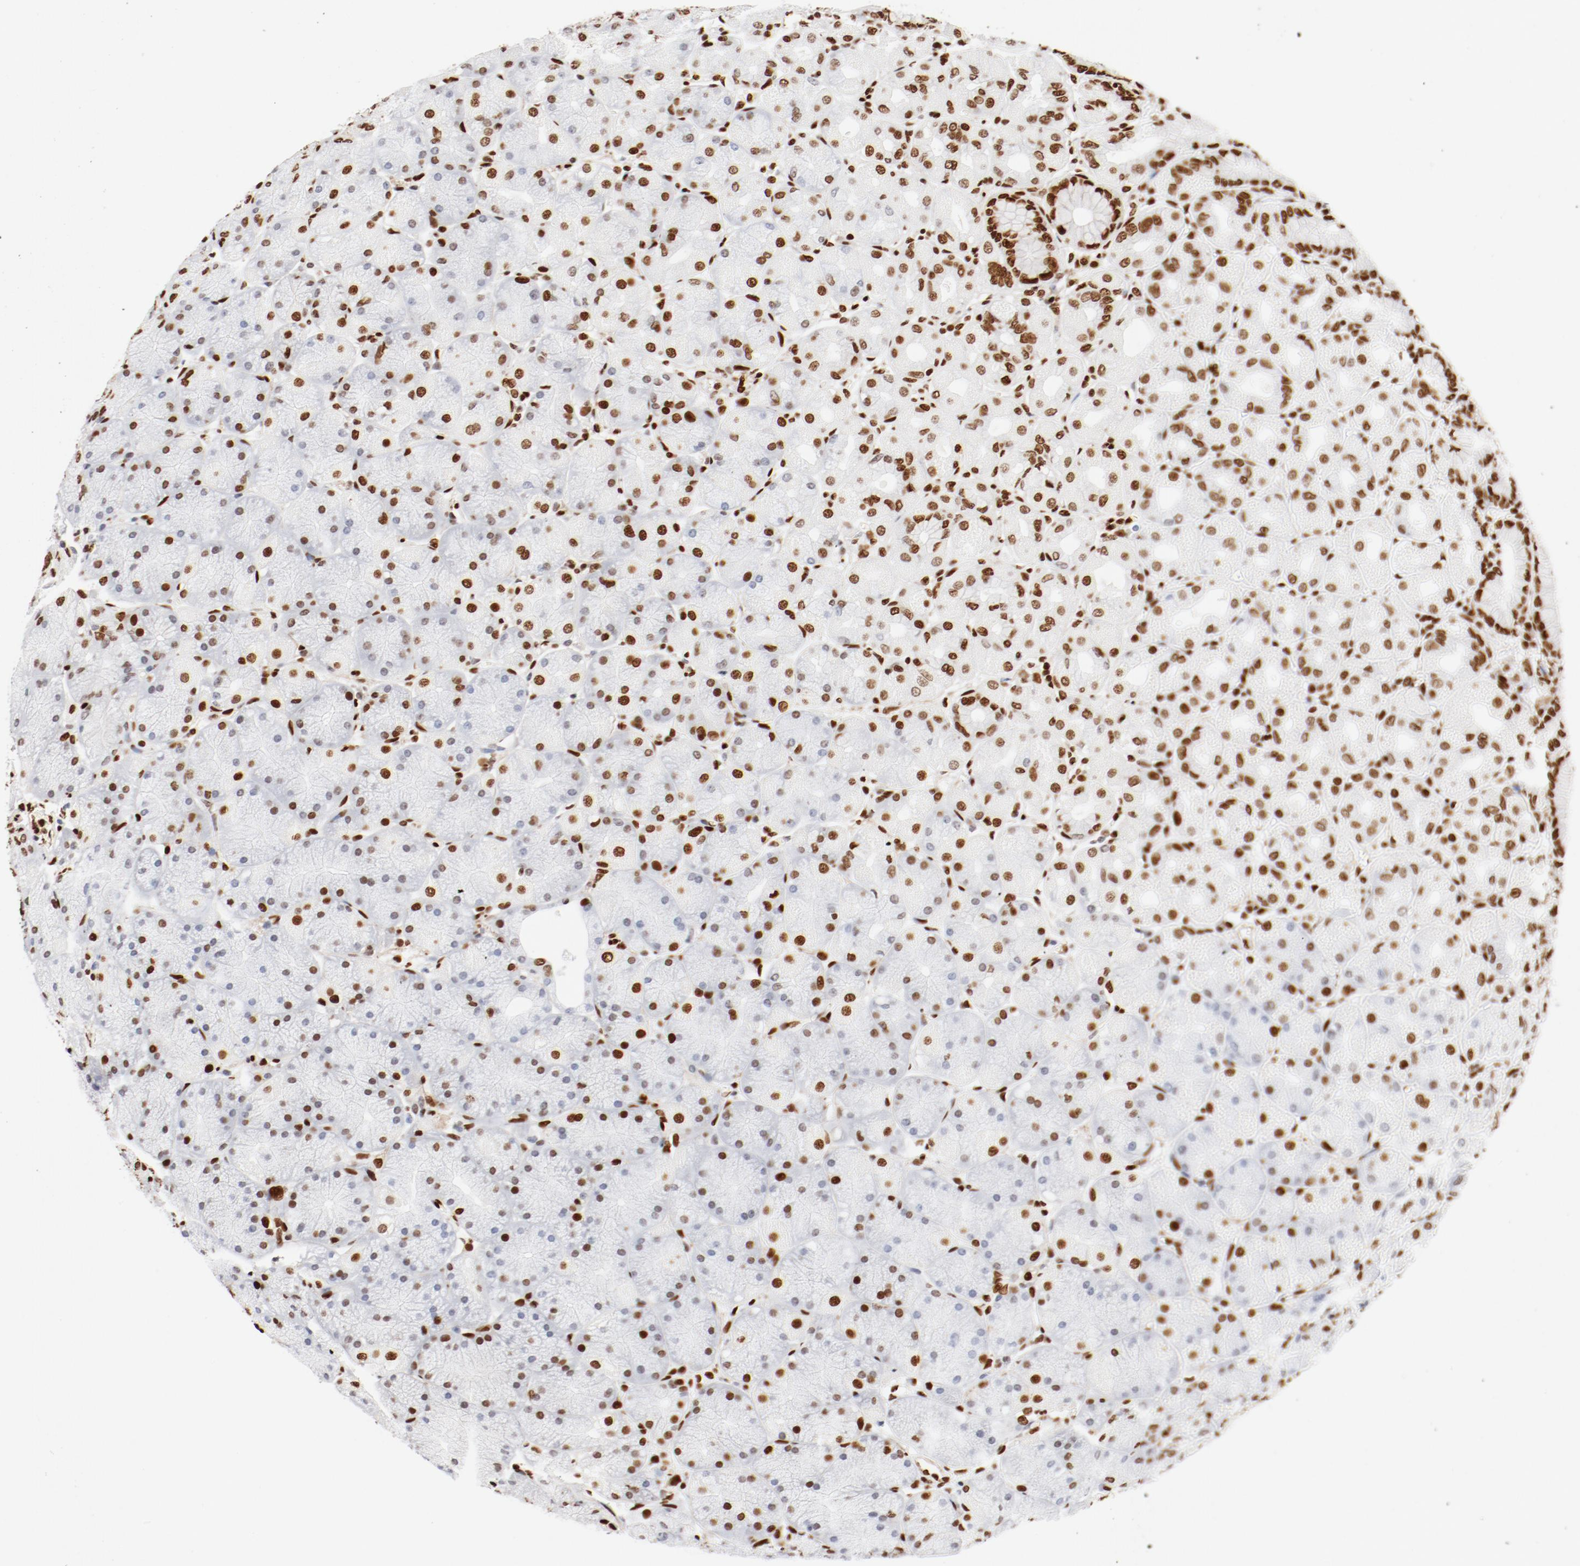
{"staining": {"intensity": "moderate", "quantity": "25%-75%", "location": "nuclear"}, "tissue": "stomach", "cell_type": "Glandular cells", "image_type": "normal", "snomed": [{"axis": "morphology", "description": "Normal tissue, NOS"}, {"axis": "topography", "description": "Stomach, upper"}], "caption": "Immunohistochemistry of unremarkable stomach reveals medium levels of moderate nuclear expression in approximately 25%-75% of glandular cells. (IHC, brightfield microscopy, high magnification).", "gene": "CTBP1", "patient": {"sex": "female", "age": 56}}